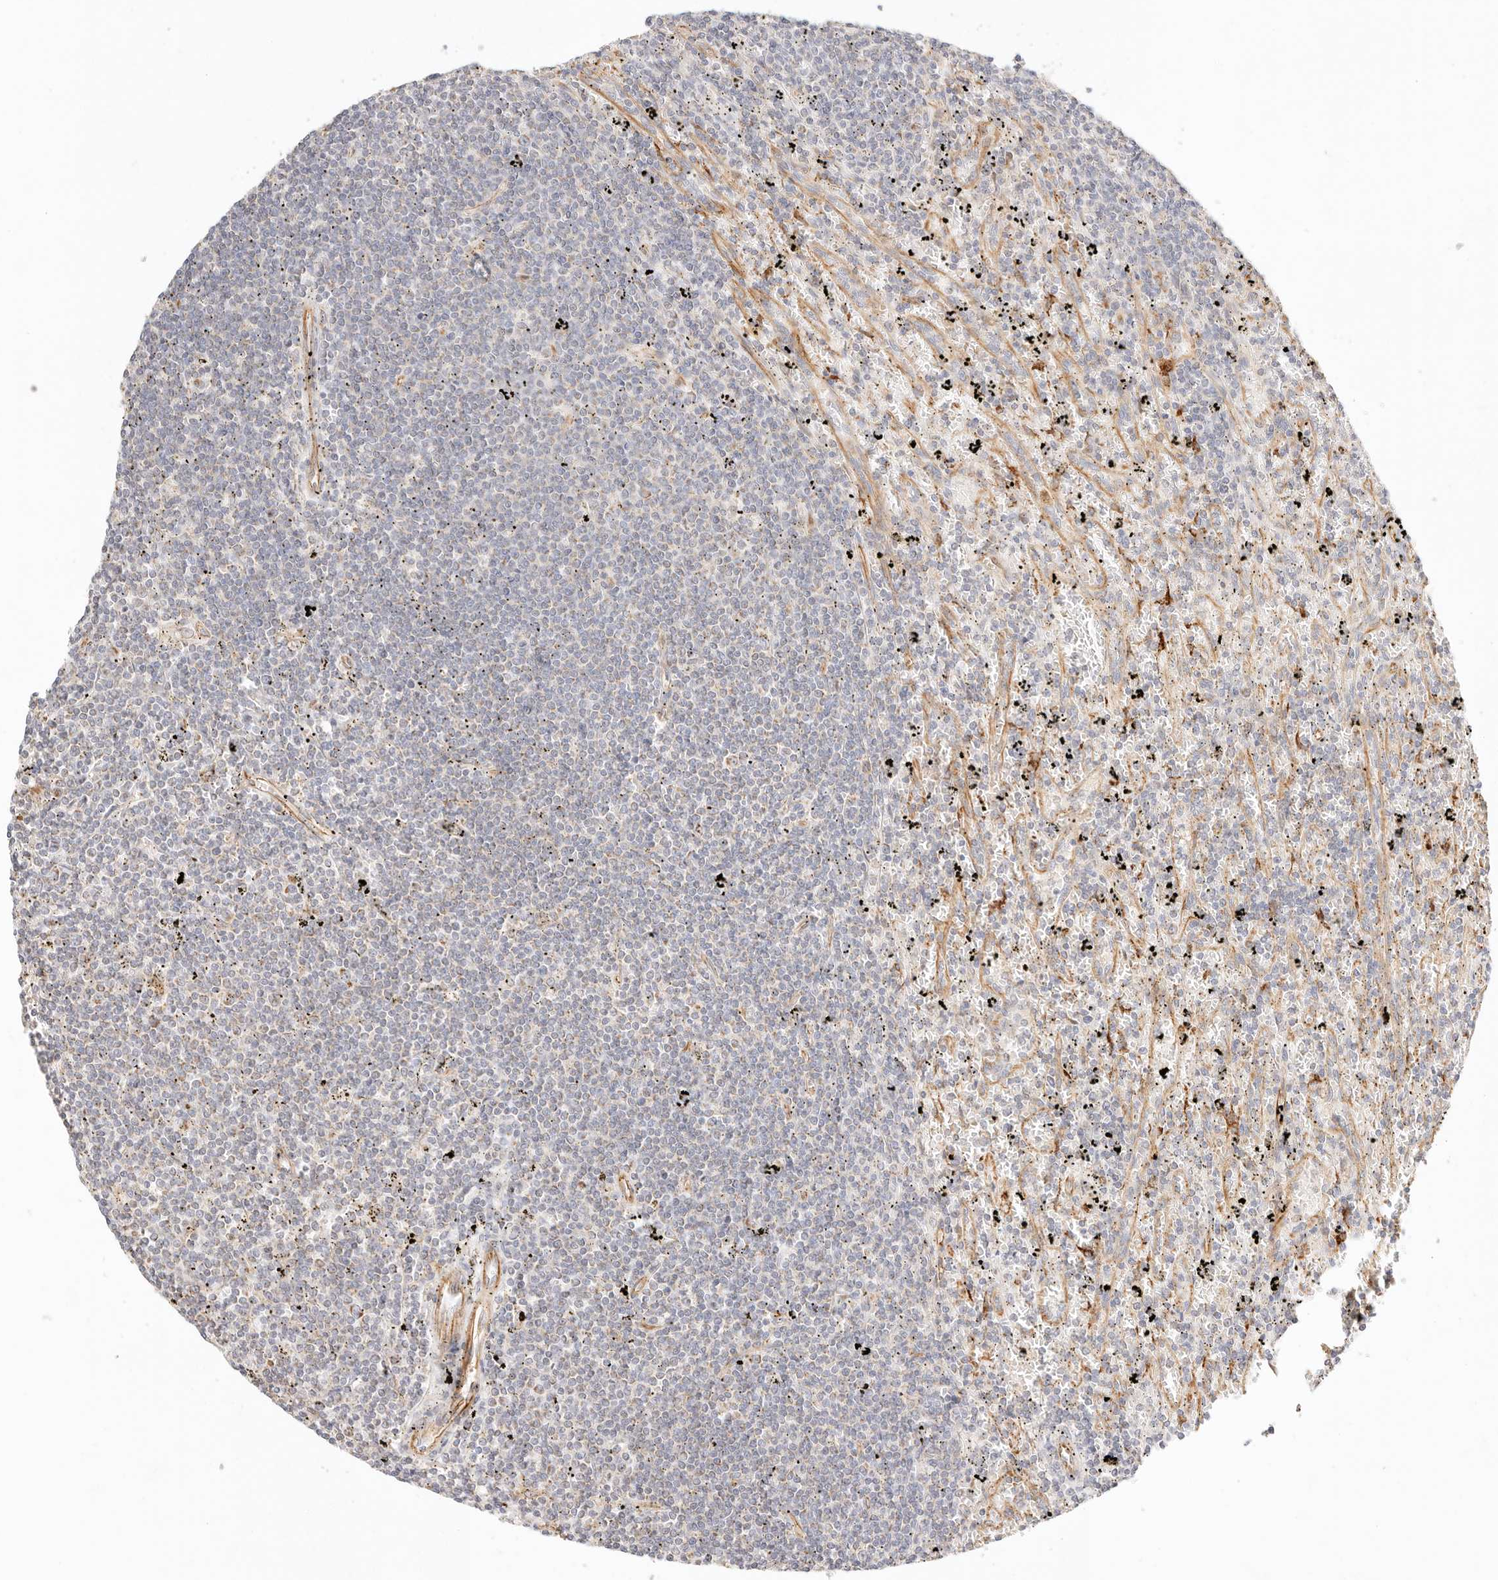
{"staining": {"intensity": "negative", "quantity": "none", "location": "none"}, "tissue": "lymphoma", "cell_type": "Tumor cells", "image_type": "cancer", "snomed": [{"axis": "morphology", "description": "Malignant lymphoma, non-Hodgkin's type, Low grade"}, {"axis": "topography", "description": "Spleen"}], "caption": "Immunohistochemical staining of low-grade malignant lymphoma, non-Hodgkin's type displays no significant expression in tumor cells.", "gene": "ZC3H11A", "patient": {"sex": "male", "age": 76}}